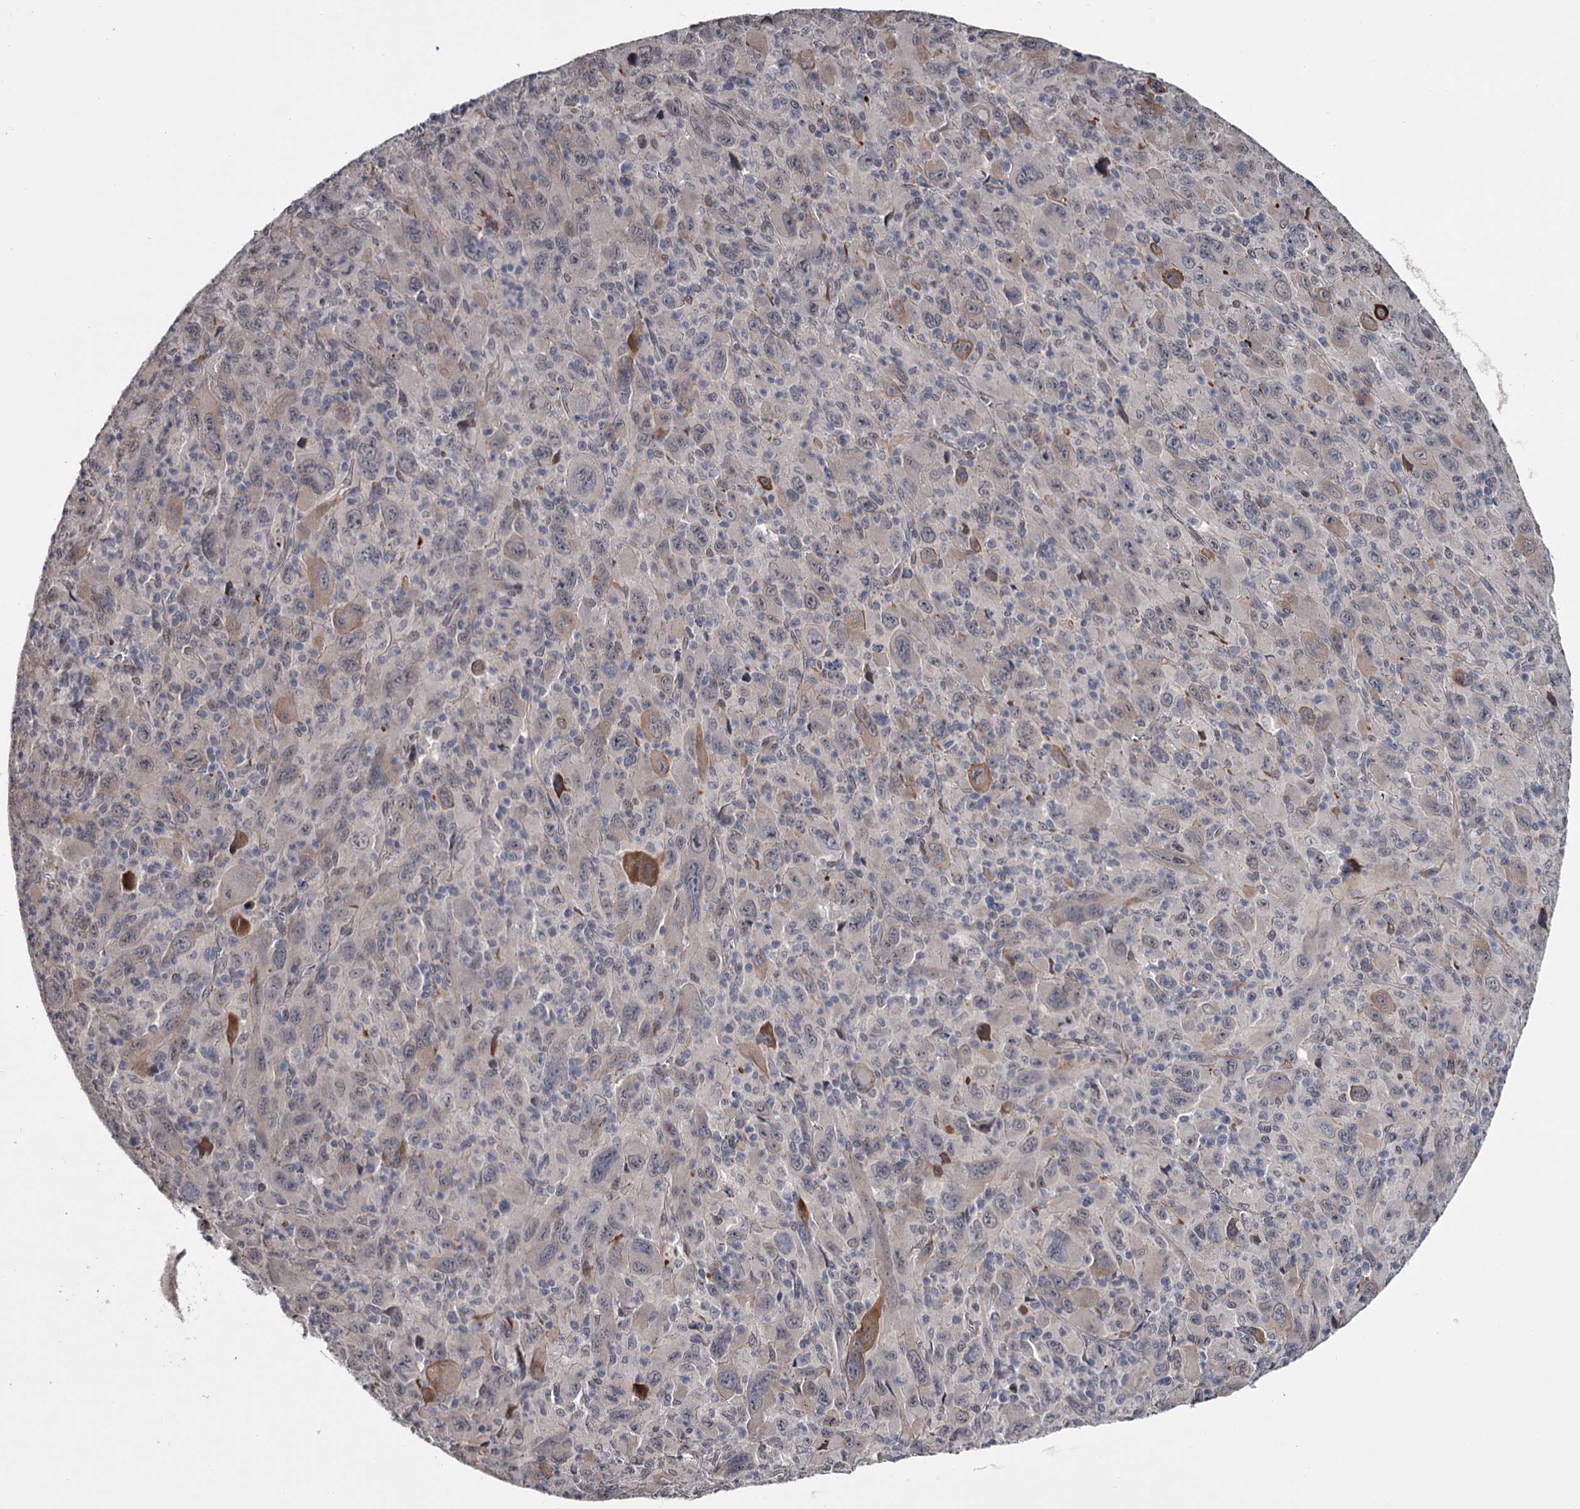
{"staining": {"intensity": "negative", "quantity": "none", "location": "none"}, "tissue": "melanoma", "cell_type": "Tumor cells", "image_type": "cancer", "snomed": [{"axis": "morphology", "description": "Malignant melanoma, Metastatic site"}, {"axis": "topography", "description": "Skin"}], "caption": "There is no significant expression in tumor cells of melanoma.", "gene": "PRPF40B", "patient": {"sex": "female", "age": 56}}